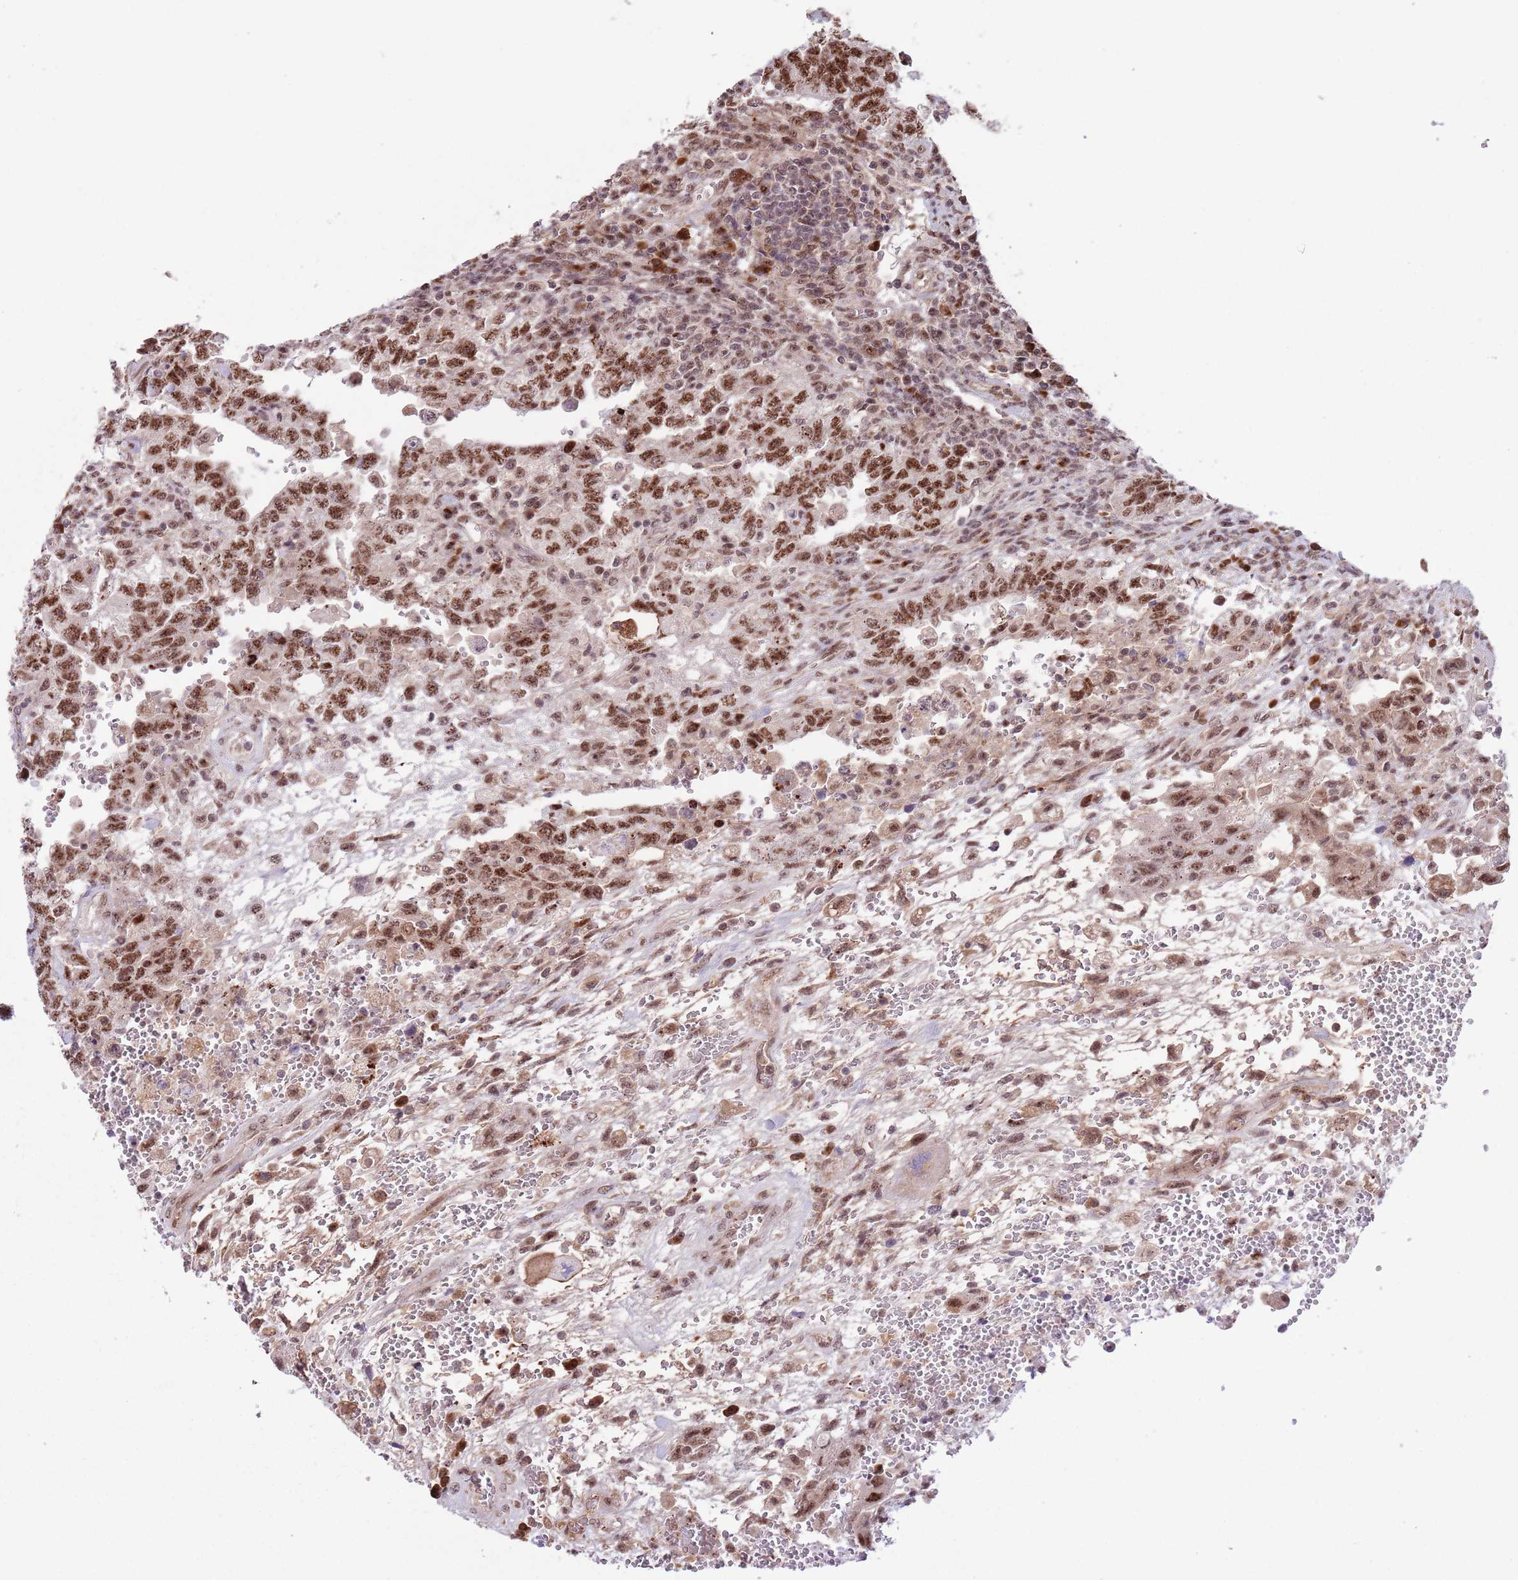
{"staining": {"intensity": "strong", "quantity": ">75%", "location": "nuclear"}, "tissue": "testis cancer", "cell_type": "Tumor cells", "image_type": "cancer", "snomed": [{"axis": "morphology", "description": "Carcinoma, Embryonal, NOS"}, {"axis": "topography", "description": "Testis"}], "caption": "Immunohistochemical staining of human testis cancer (embryonal carcinoma) shows high levels of strong nuclear protein staining in approximately >75% of tumor cells.", "gene": "SIPA1L3", "patient": {"sex": "male", "age": 26}}